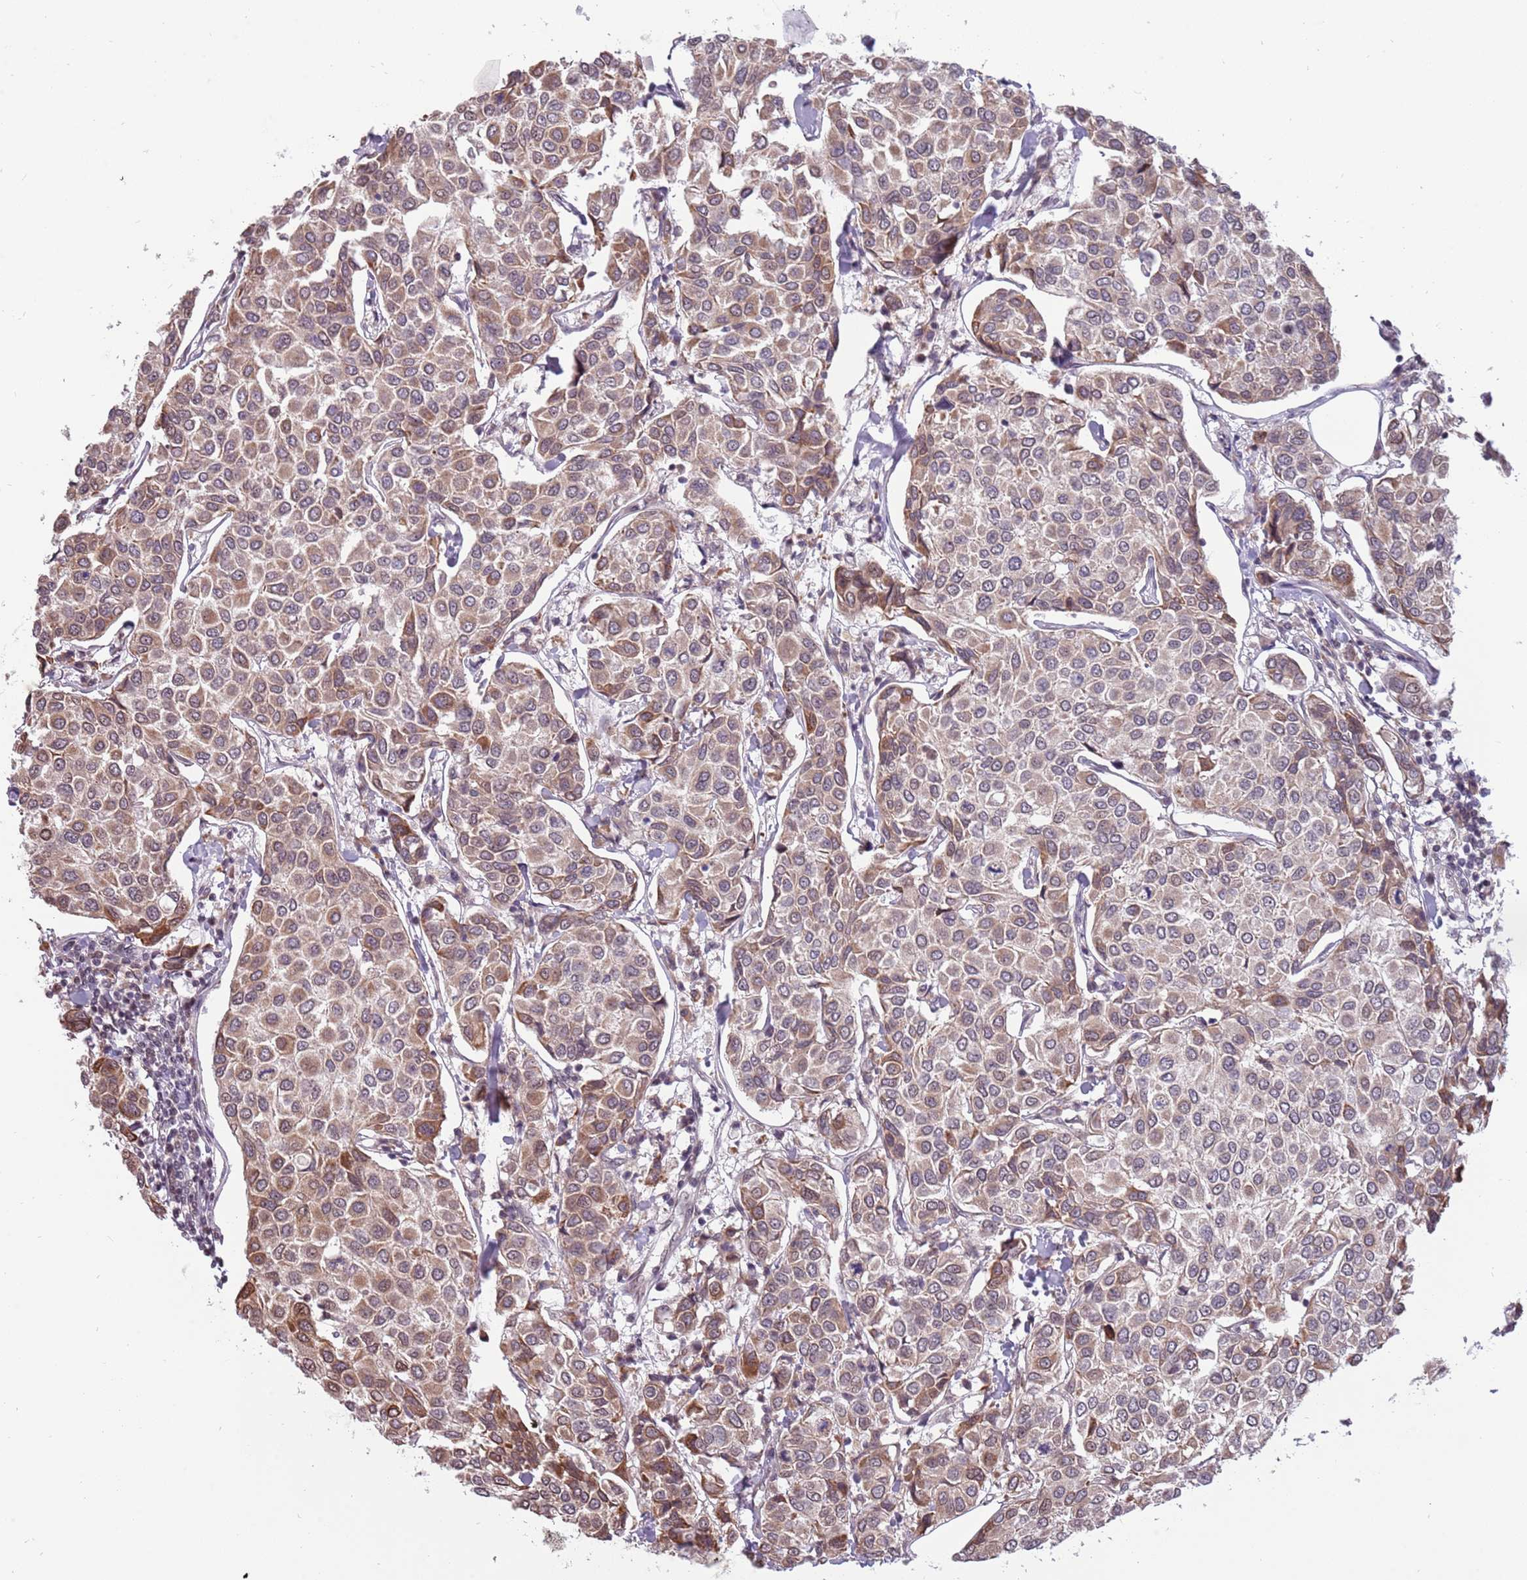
{"staining": {"intensity": "weak", "quantity": "25%-75%", "location": "cytoplasmic/membranous"}, "tissue": "breast cancer", "cell_type": "Tumor cells", "image_type": "cancer", "snomed": [{"axis": "morphology", "description": "Duct carcinoma"}, {"axis": "topography", "description": "Breast"}], "caption": "Immunohistochemistry of human intraductal carcinoma (breast) reveals low levels of weak cytoplasmic/membranous expression in about 25%-75% of tumor cells.", "gene": "BARD1", "patient": {"sex": "female", "age": 55}}